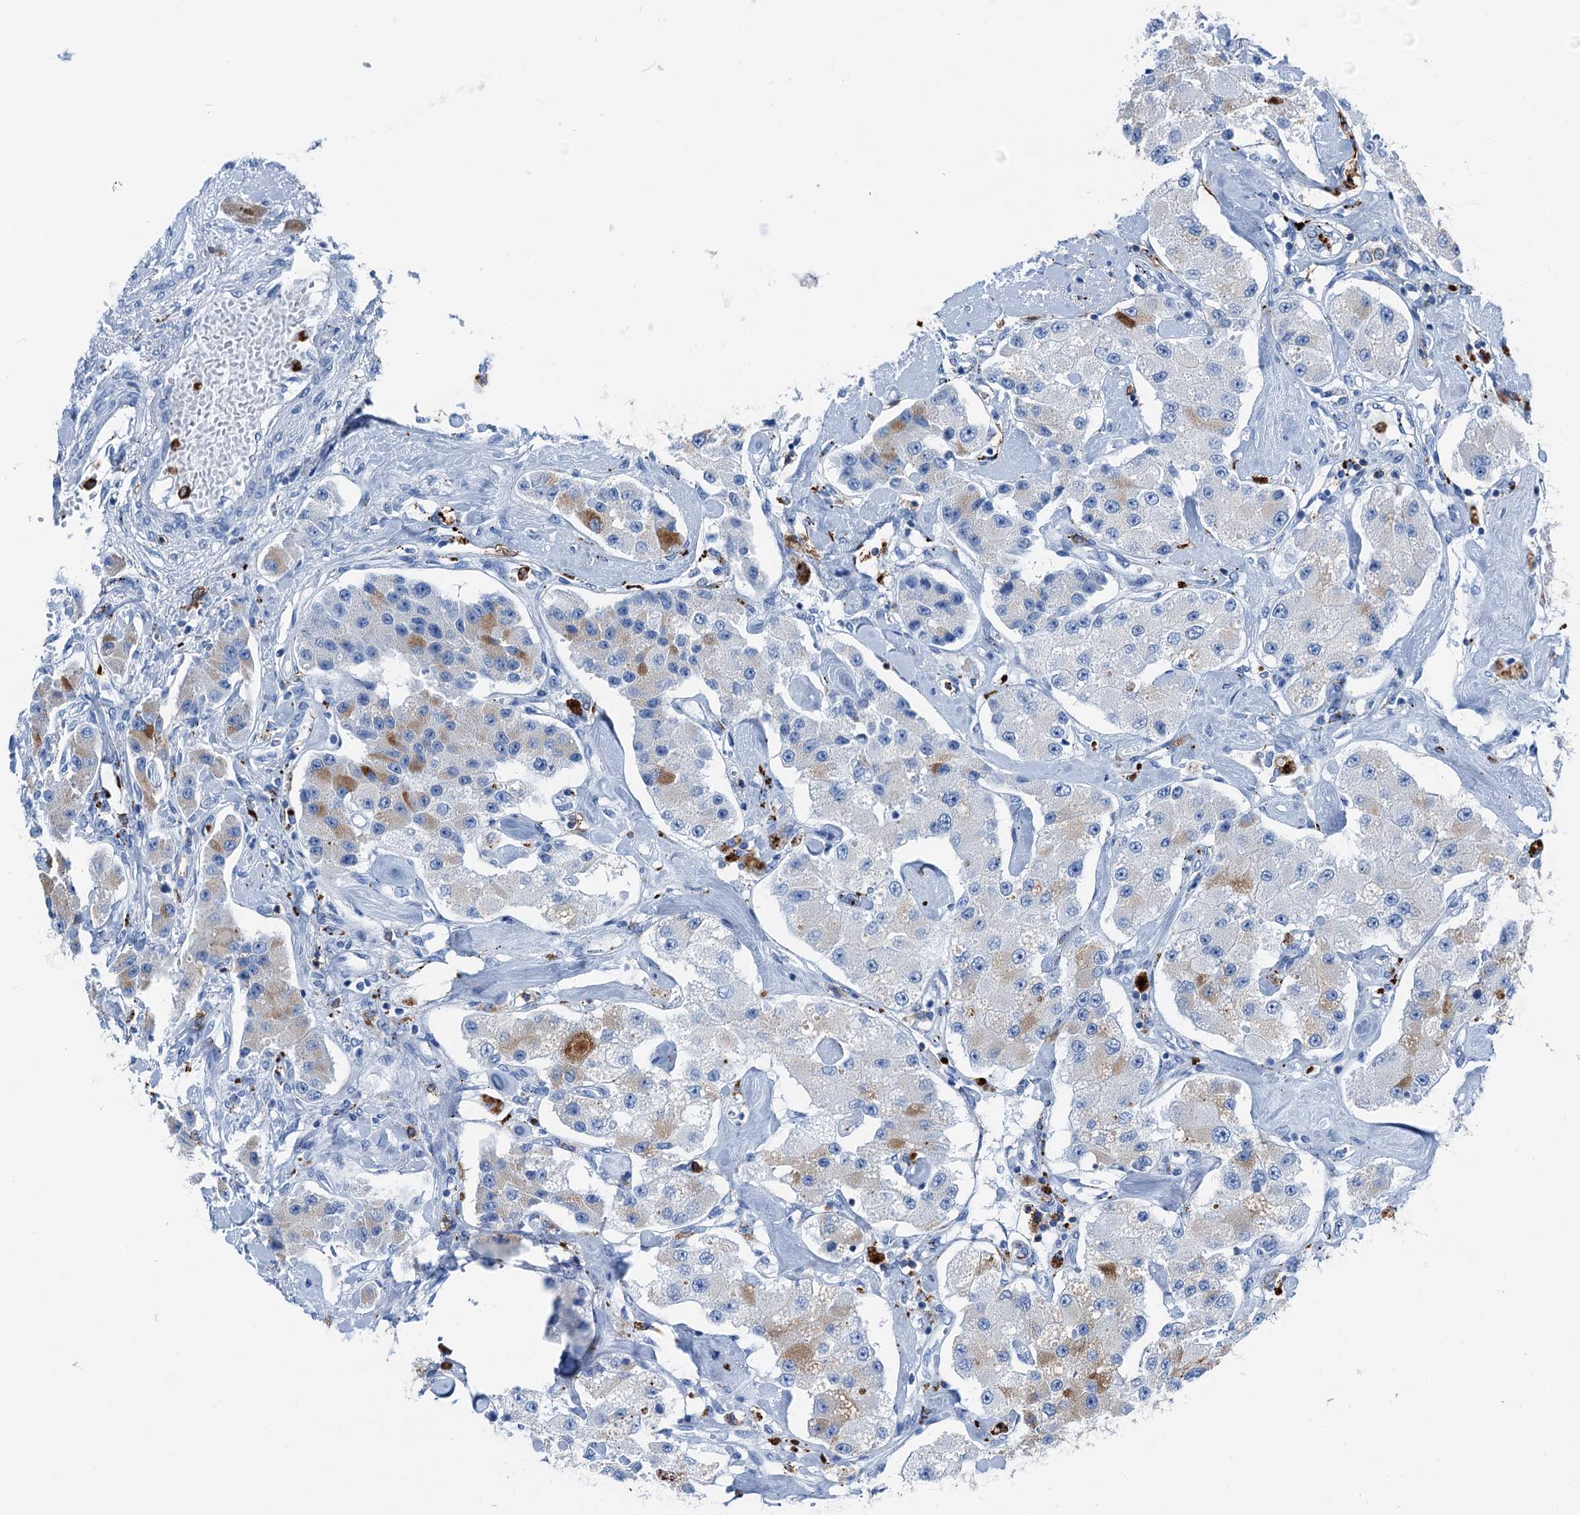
{"staining": {"intensity": "moderate", "quantity": "<25%", "location": "cytoplasmic/membranous"}, "tissue": "carcinoid", "cell_type": "Tumor cells", "image_type": "cancer", "snomed": [{"axis": "morphology", "description": "Carcinoid, malignant, NOS"}, {"axis": "topography", "description": "Pancreas"}], "caption": "Human malignant carcinoid stained with a brown dye exhibits moderate cytoplasmic/membranous positive staining in about <25% of tumor cells.", "gene": "PLAC8", "patient": {"sex": "male", "age": 41}}